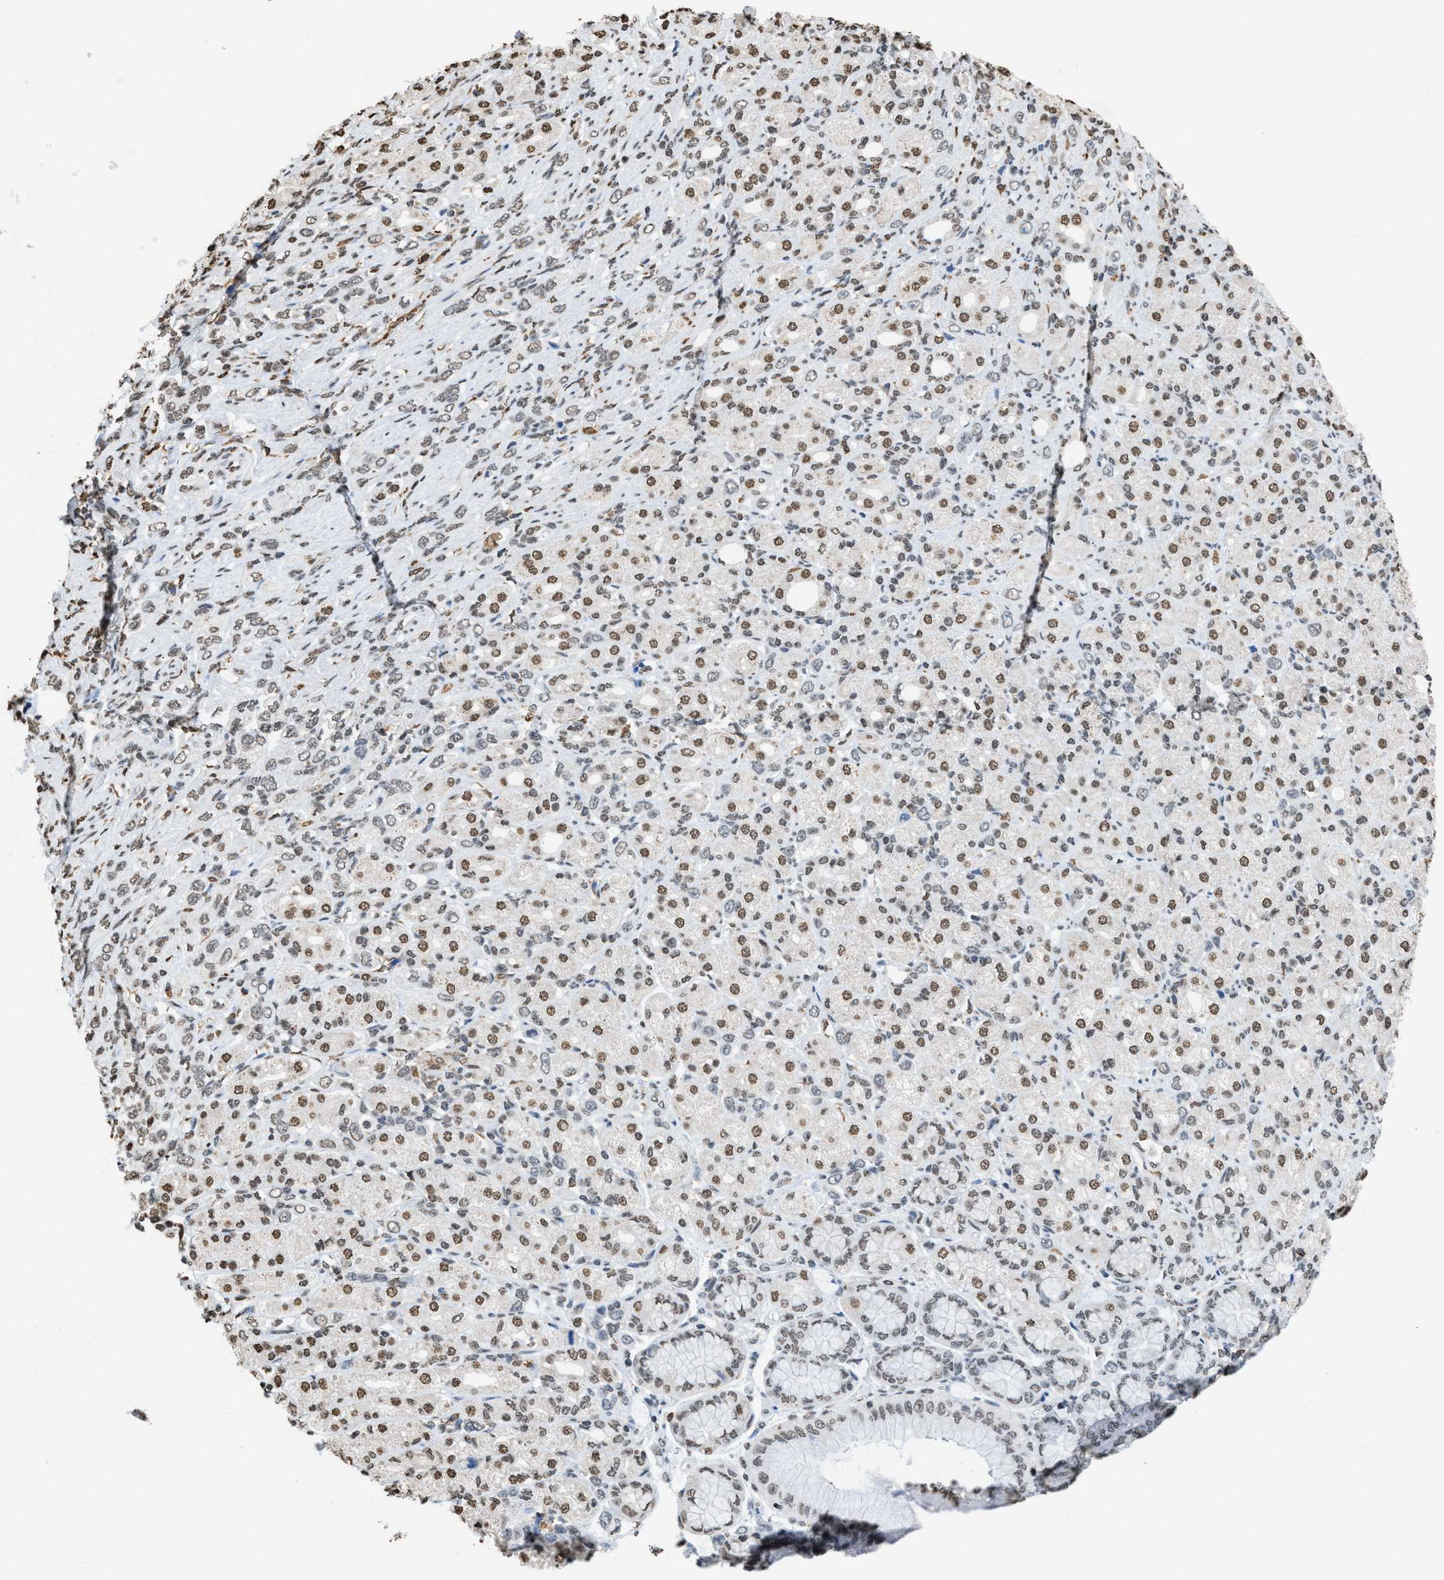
{"staining": {"intensity": "moderate", "quantity": ">75%", "location": "nuclear"}, "tissue": "stomach cancer", "cell_type": "Tumor cells", "image_type": "cancer", "snomed": [{"axis": "morphology", "description": "Adenocarcinoma, NOS"}, {"axis": "topography", "description": "Stomach"}], "caption": "IHC (DAB (3,3'-diaminobenzidine)) staining of human stomach cancer (adenocarcinoma) shows moderate nuclear protein expression in approximately >75% of tumor cells.", "gene": "NUP88", "patient": {"sex": "female", "age": 65}}